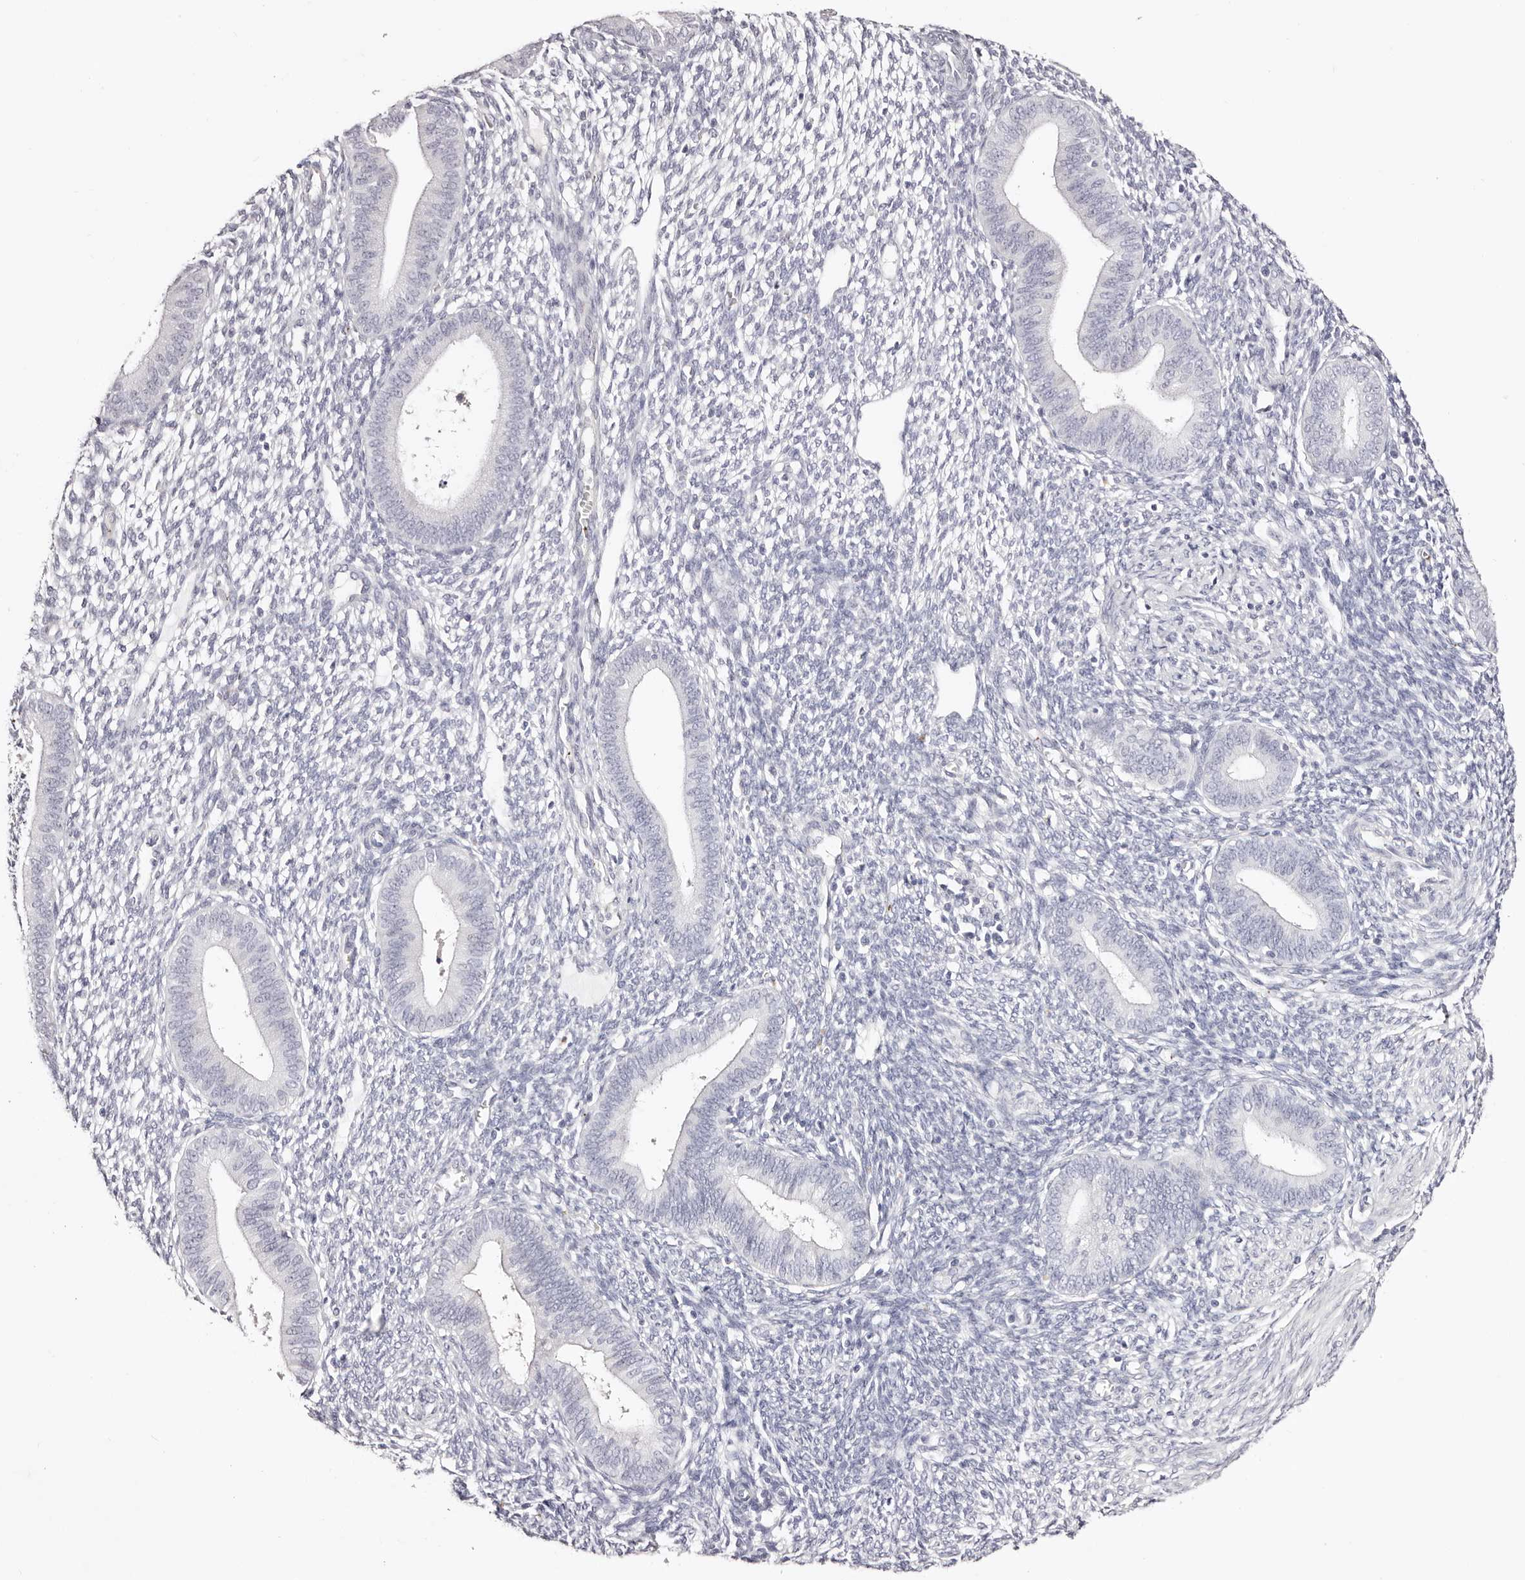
{"staining": {"intensity": "negative", "quantity": "none", "location": "none"}, "tissue": "endometrium", "cell_type": "Cells in endometrial stroma", "image_type": "normal", "snomed": [{"axis": "morphology", "description": "Normal tissue, NOS"}, {"axis": "topography", "description": "Endometrium"}], "caption": "Histopathology image shows no significant protein expression in cells in endometrial stroma of normal endometrium.", "gene": "PF4", "patient": {"sex": "female", "age": 46}}